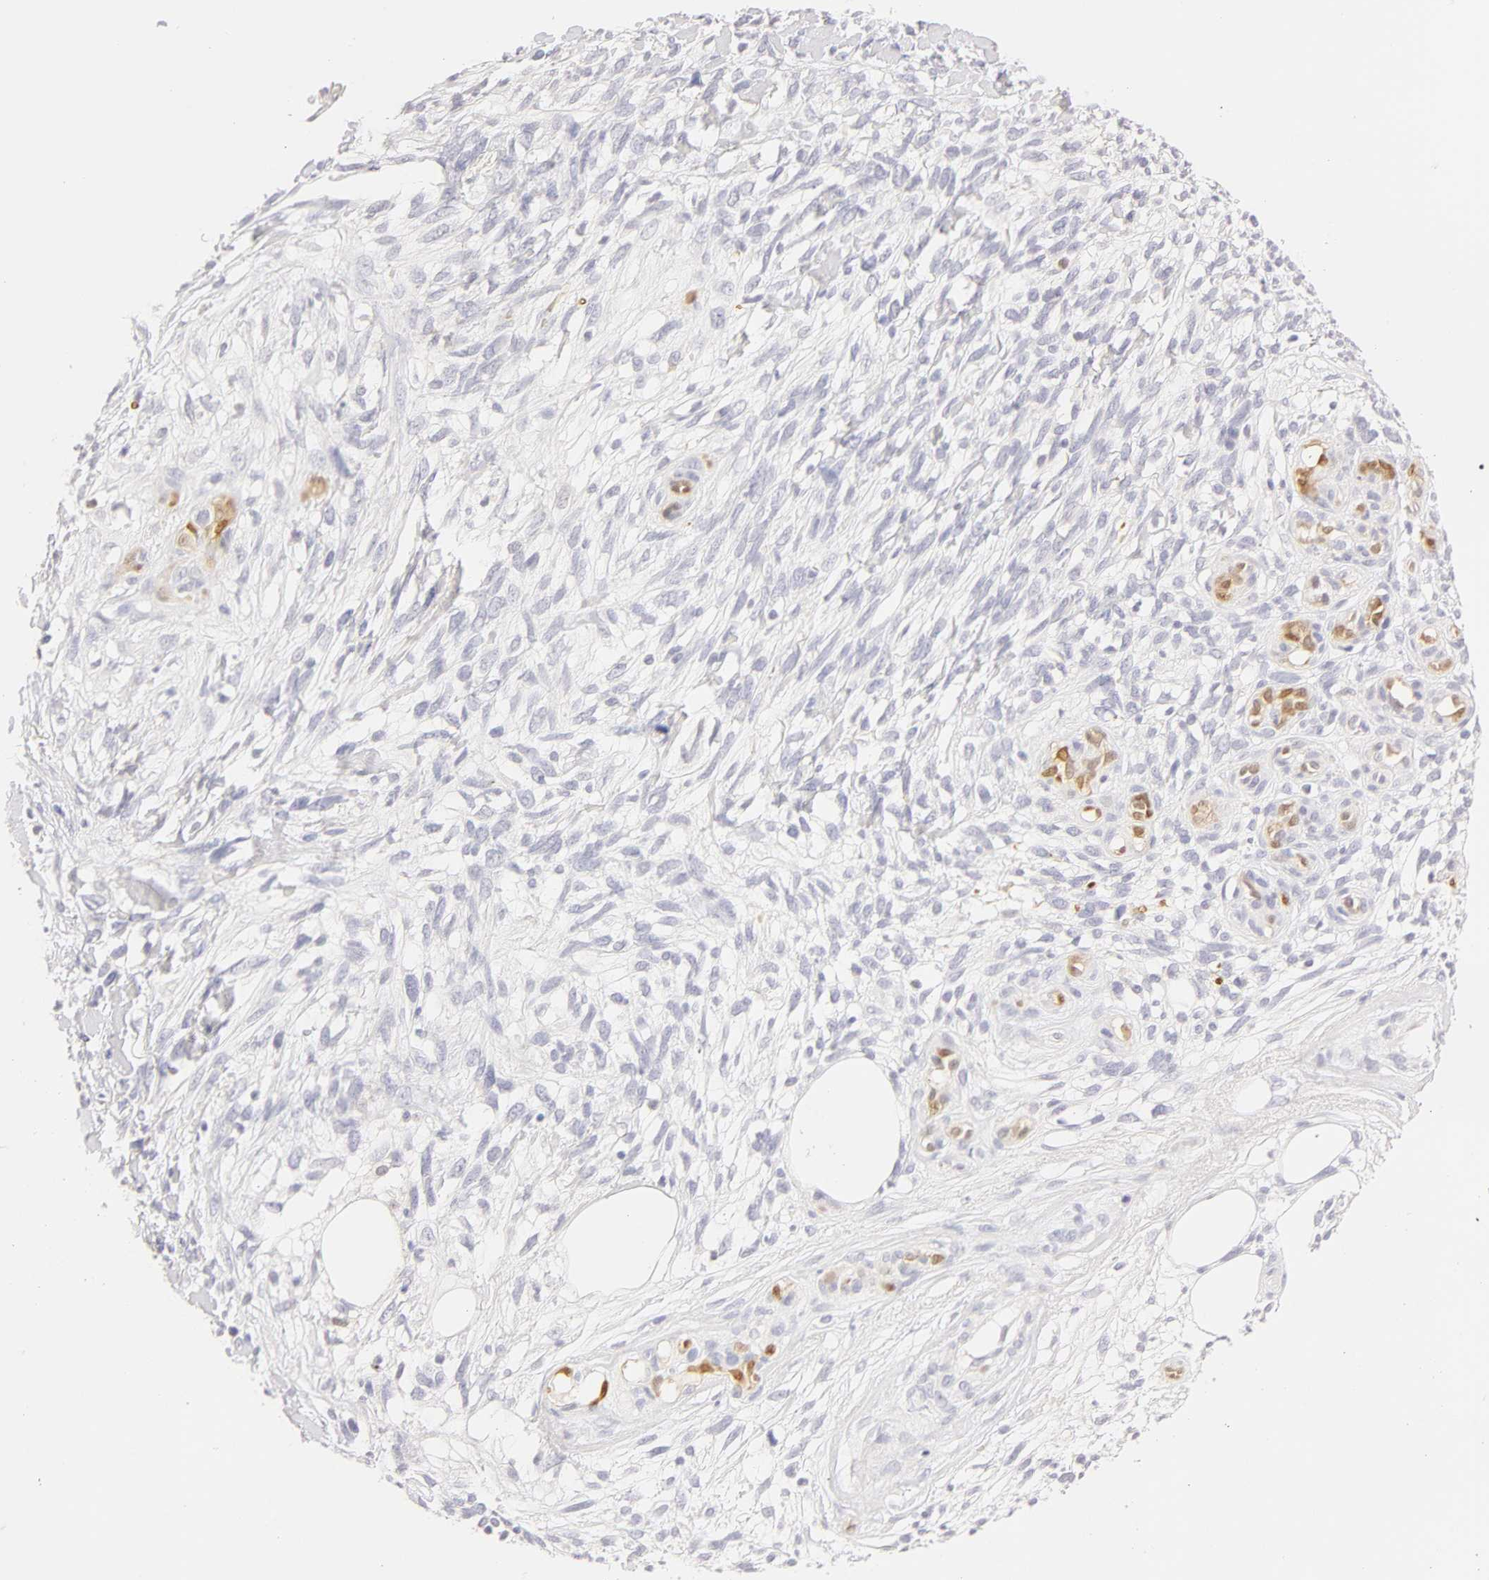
{"staining": {"intensity": "negative", "quantity": "none", "location": "none"}, "tissue": "melanoma", "cell_type": "Tumor cells", "image_type": "cancer", "snomed": [{"axis": "morphology", "description": "Malignant melanoma, NOS"}, {"axis": "topography", "description": "Skin"}], "caption": "Immunohistochemical staining of melanoma reveals no significant staining in tumor cells. Nuclei are stained in blue.", "gene": "CA2", "patient": {"sex": "female", "age": 85}}